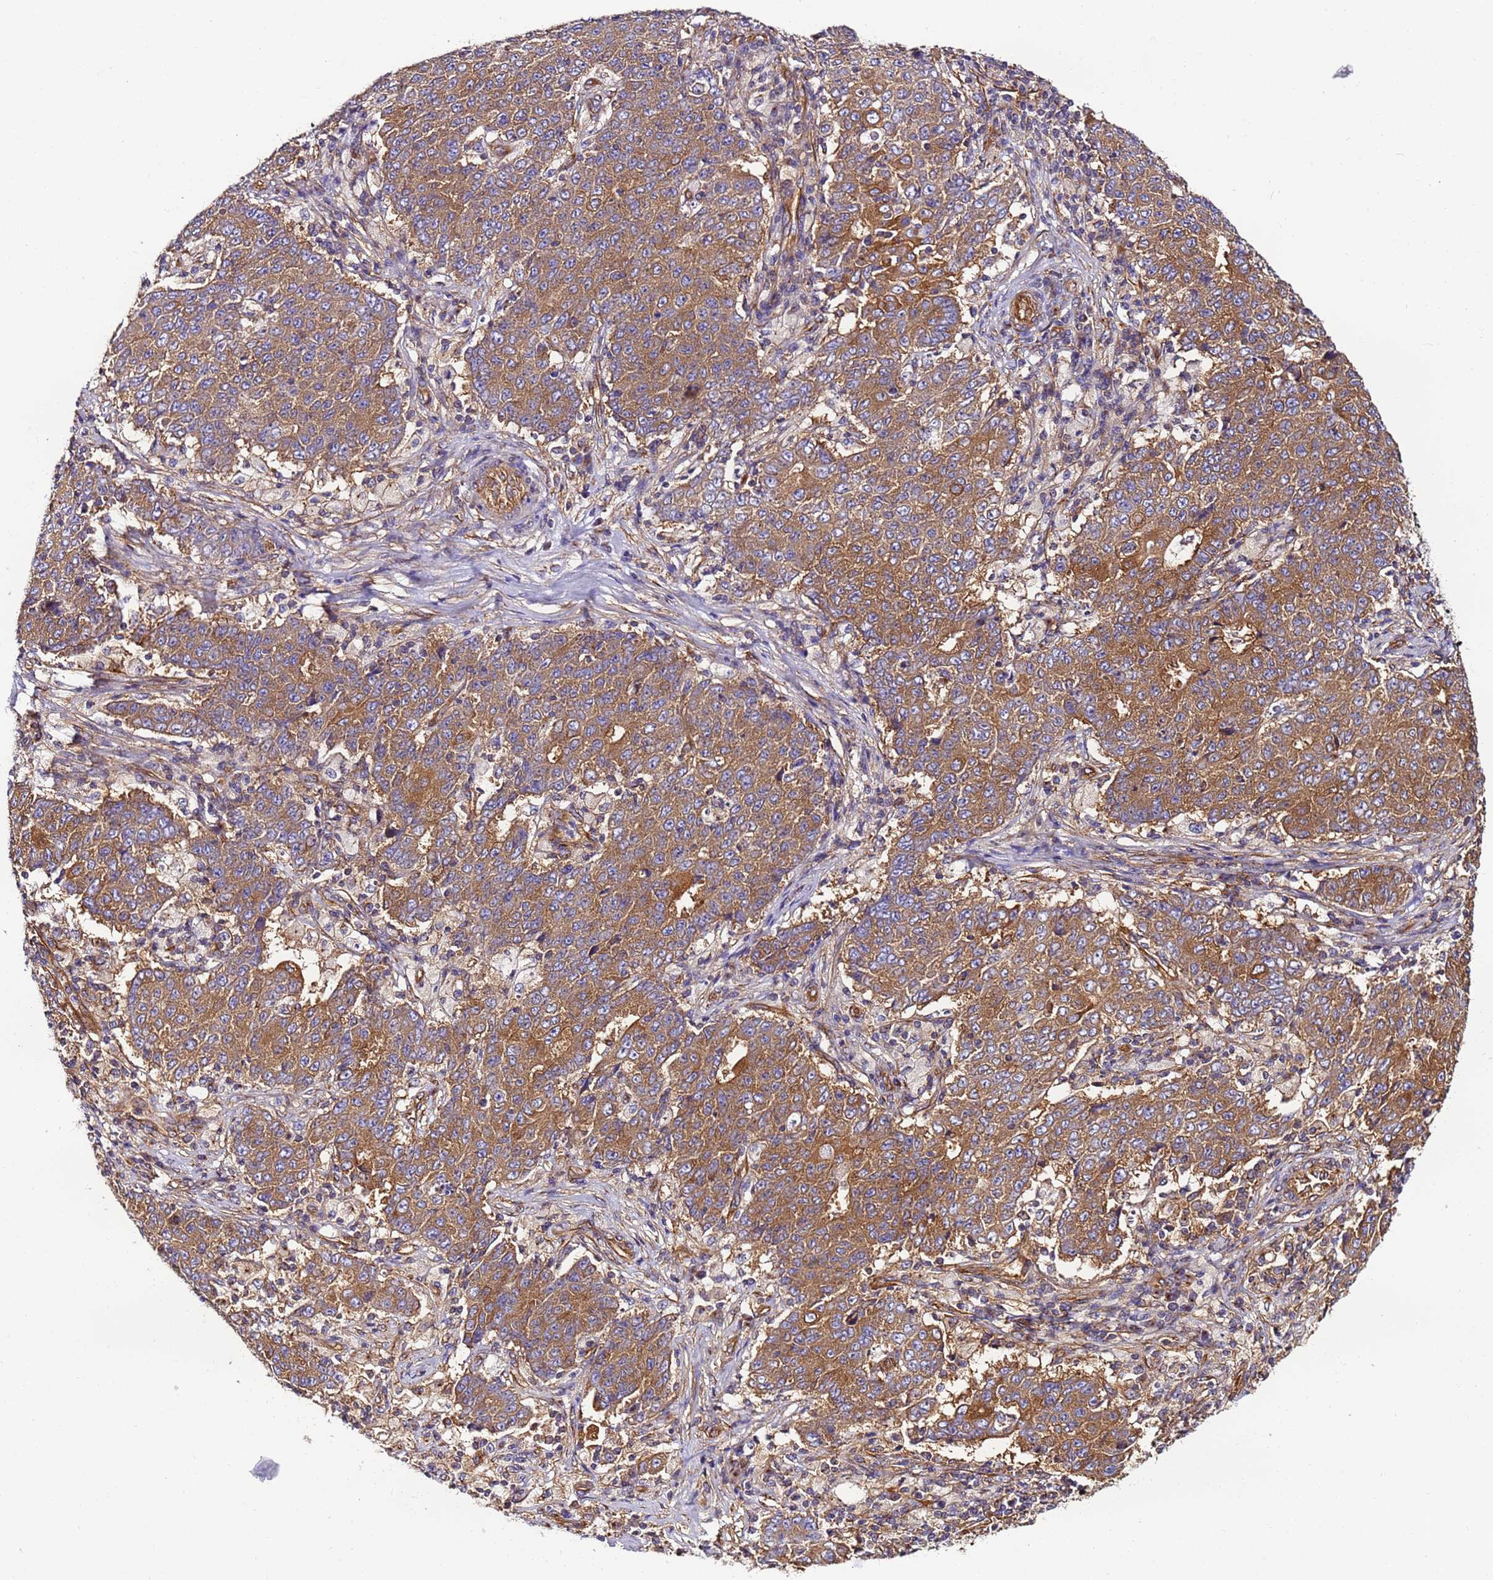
{"staining": {"intensity": "moderate", "quantity": ">75%", "location": "cytoplasmic/membranous"}, "tissue": "ovarian cancer", "cell_type": "Tumor cells", "image_type": "cancer", "snomed": [{"axis": "morphology", "description": "Carcinoma, endometroid"}, {"axis": "topography", "description": "Ovary"}], "caption": "Ovarian cancer stained with IHC displays moderate cytoplasmic/membranous positivity in about >75% of tumor cells. (DAB IHC, brown staining for protein, blue staining for nuclei).", "gene": "DYNC1I2", "patient": {"sex": "female", "age": 42}}